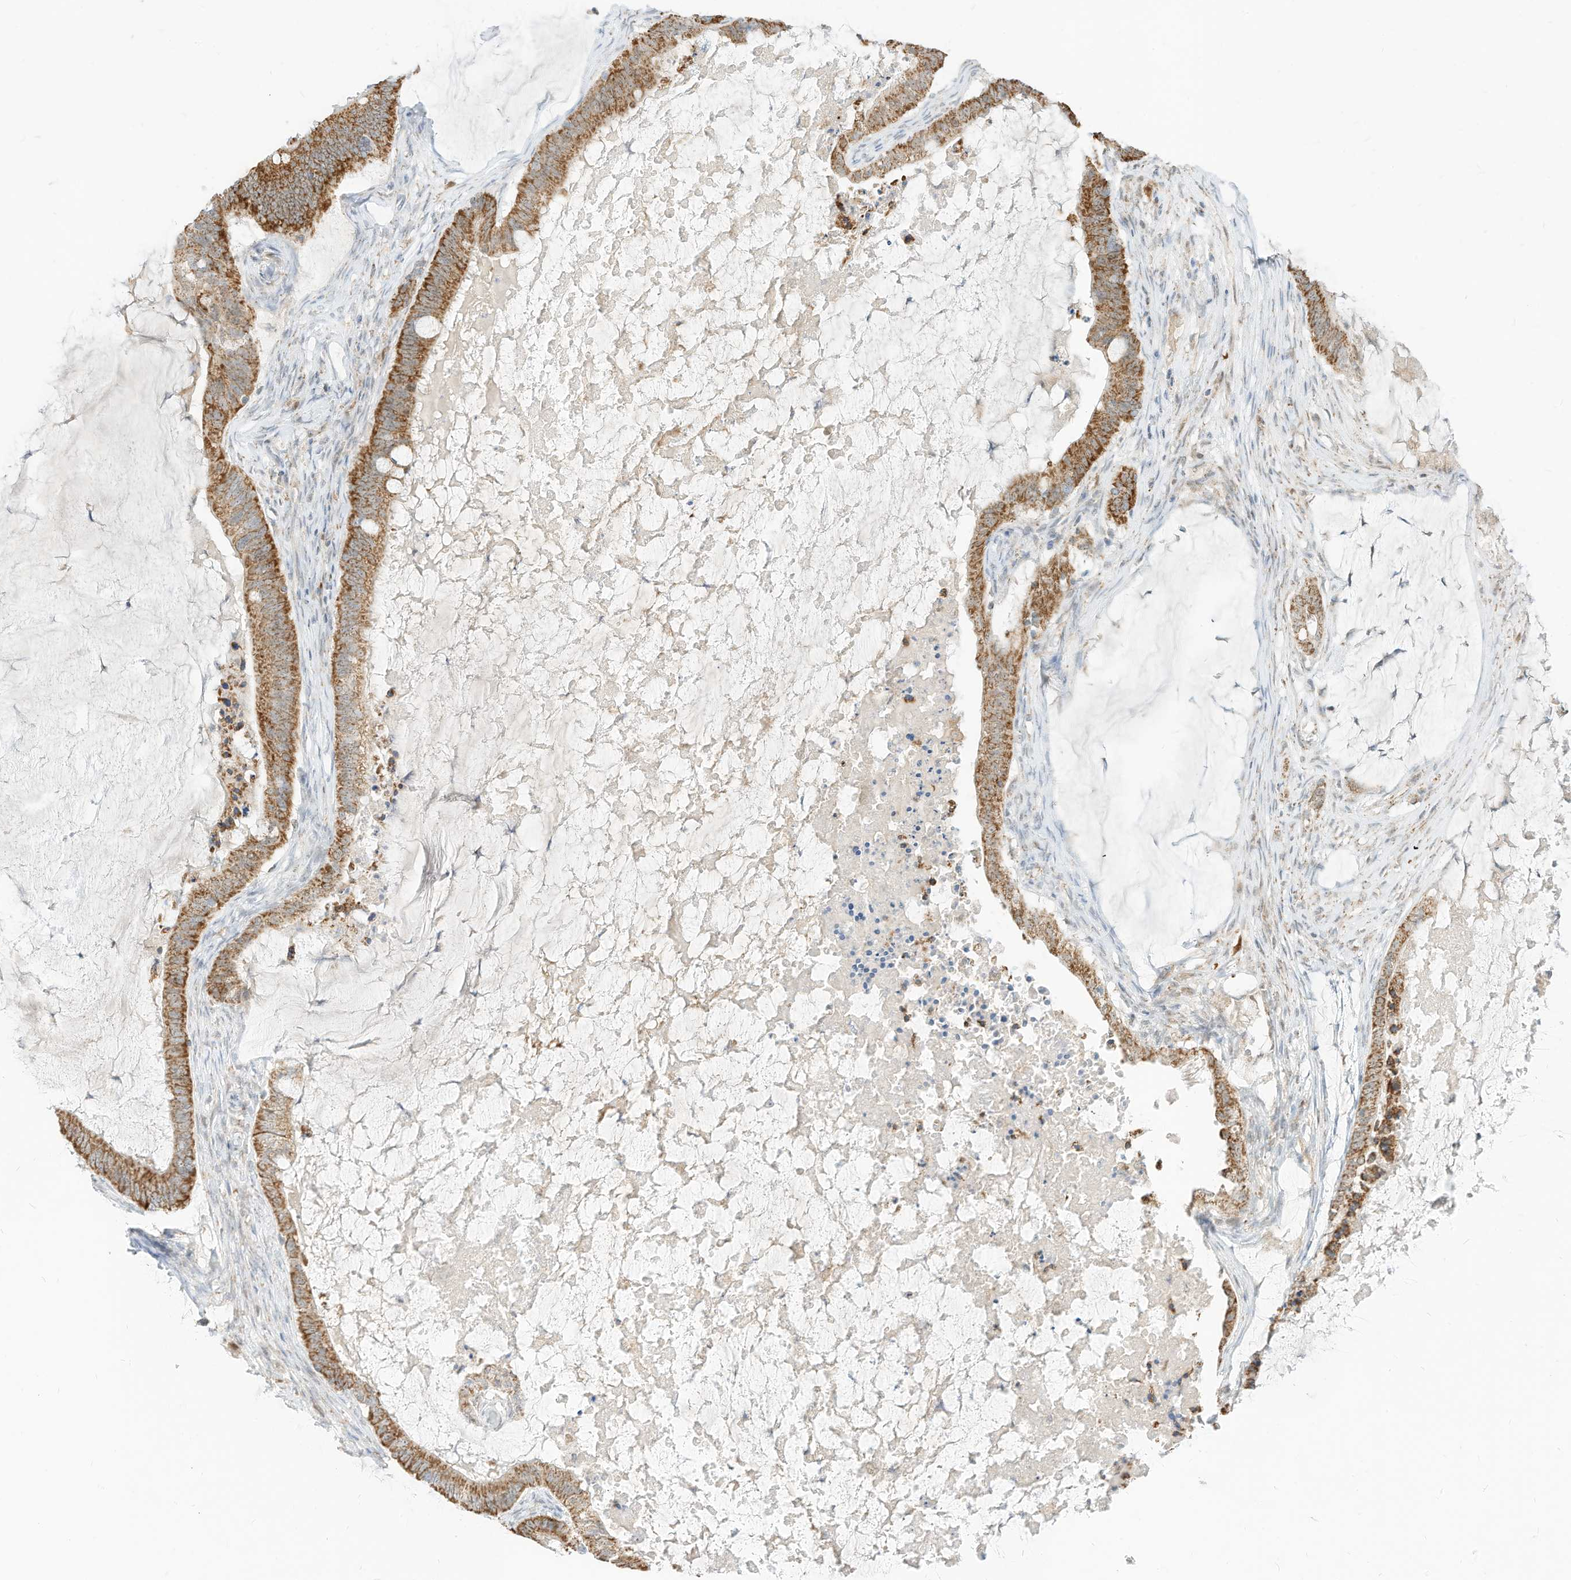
{"staining": {"intensity": "moderate", "quantity": ">75%", "location": "cytoplasmic/membranous"}, "tissue": "ovarian cancer", "cell_type": "Tumor cells", "image_type": "cancer", "snomed": [{"axis": "morphology", "description": "Cystadenocarcinoma, mucinous, NOS"}, {"axis": "topography", "description": "Ovary"}], "caption": "An image of ovarian mucinous cystadenocarcinoma stained for a protein demonstrates moderate cytoplasmic/membranous brown staining in tumor cells.", "gene": "MTUS2", "patient": {"sex": "female", "age": 61}}